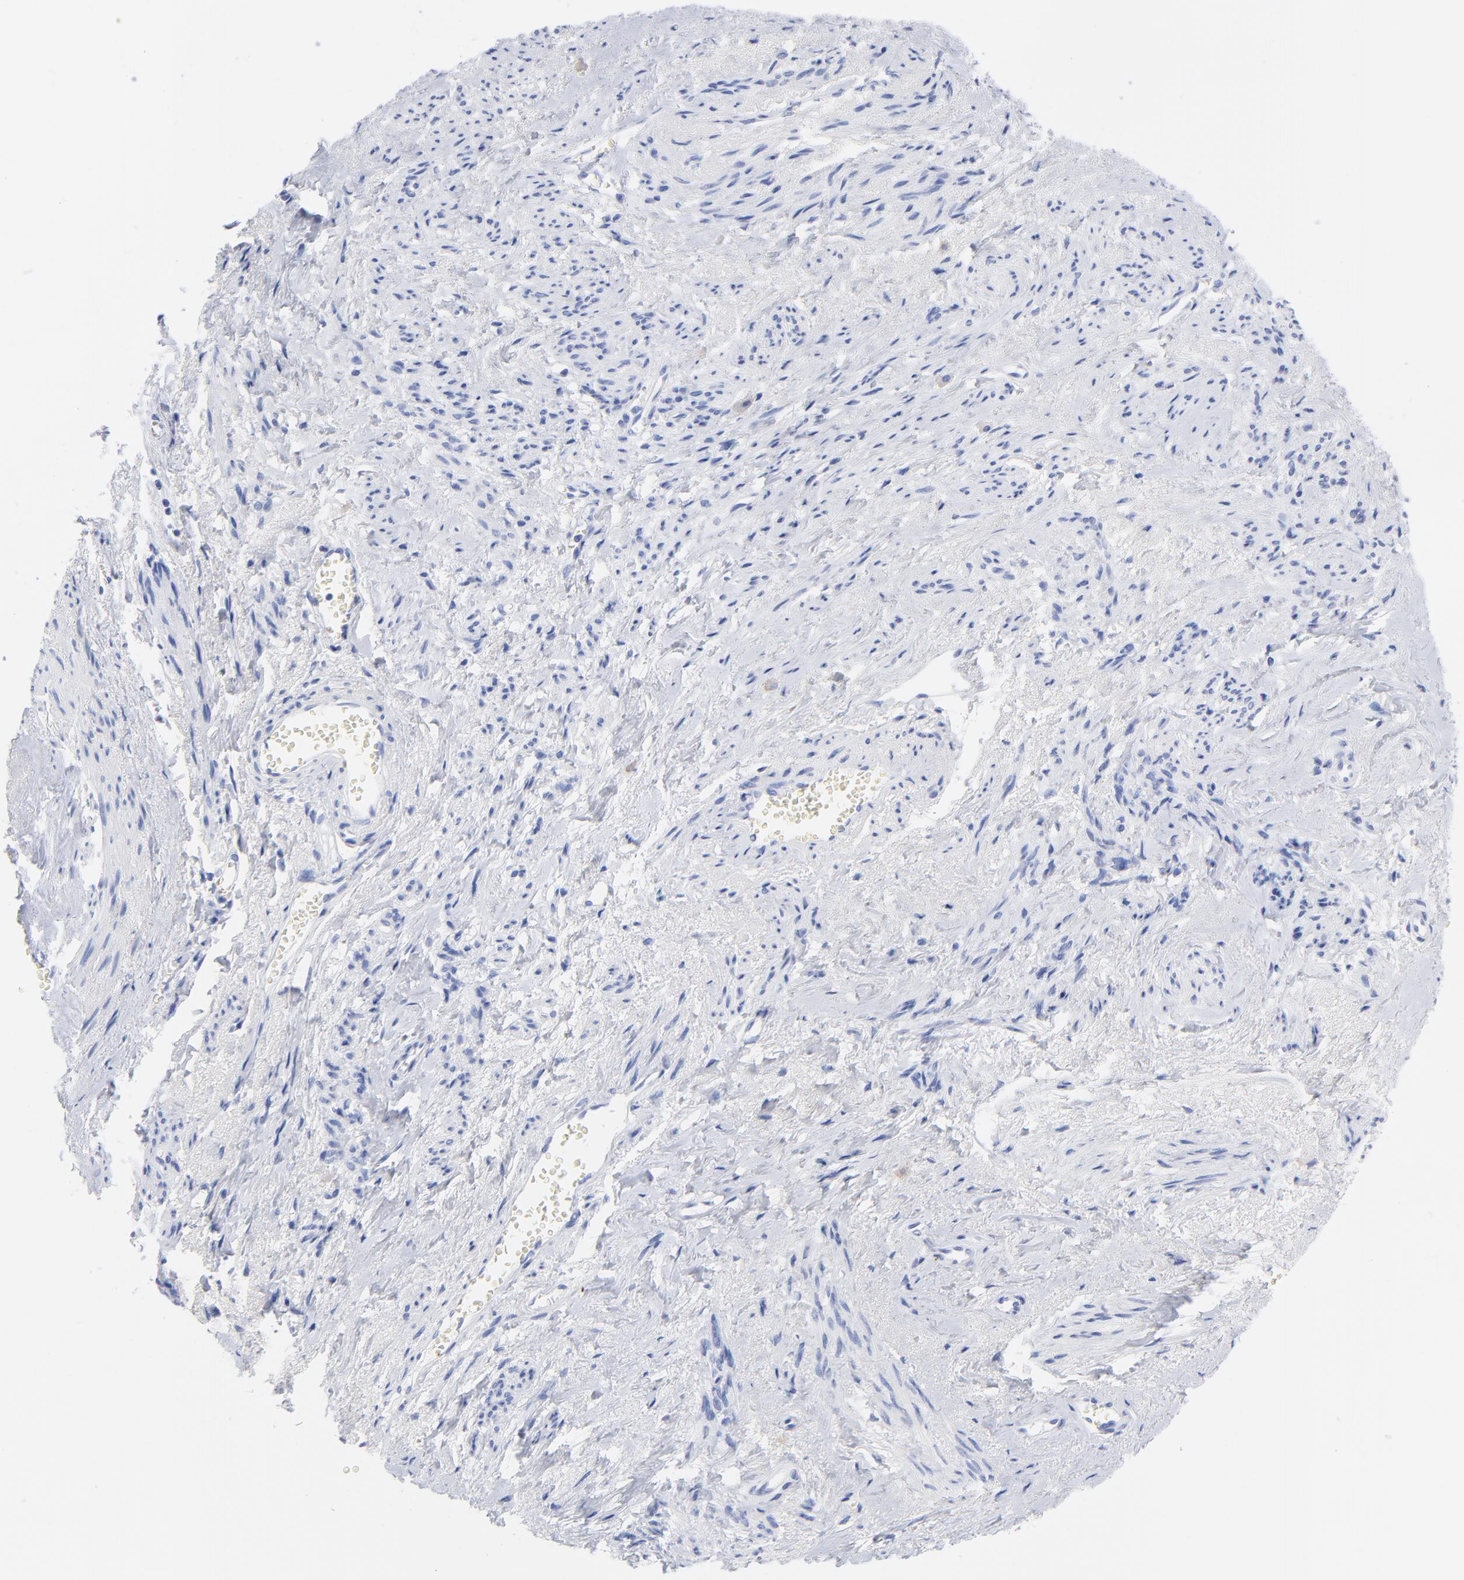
{"staining": {"intensity": "negative", "quantity": "none", "location": "none"}, "tissue": "endometrial cancer", "cell_type": "Tumor cells", "image_type": "cancer", "snomed": [{"axis": "morphology", "description": "Adenocarcinoma, NOS"}, {"axis": "topography", "description": "Endometrium"}], "caption": "The photomicrograph reveals no staining of tumor cells in adenocarcinoma (endometrial).", "gene": "ACY1", "patient": {"sex": "female", "age": 75}}